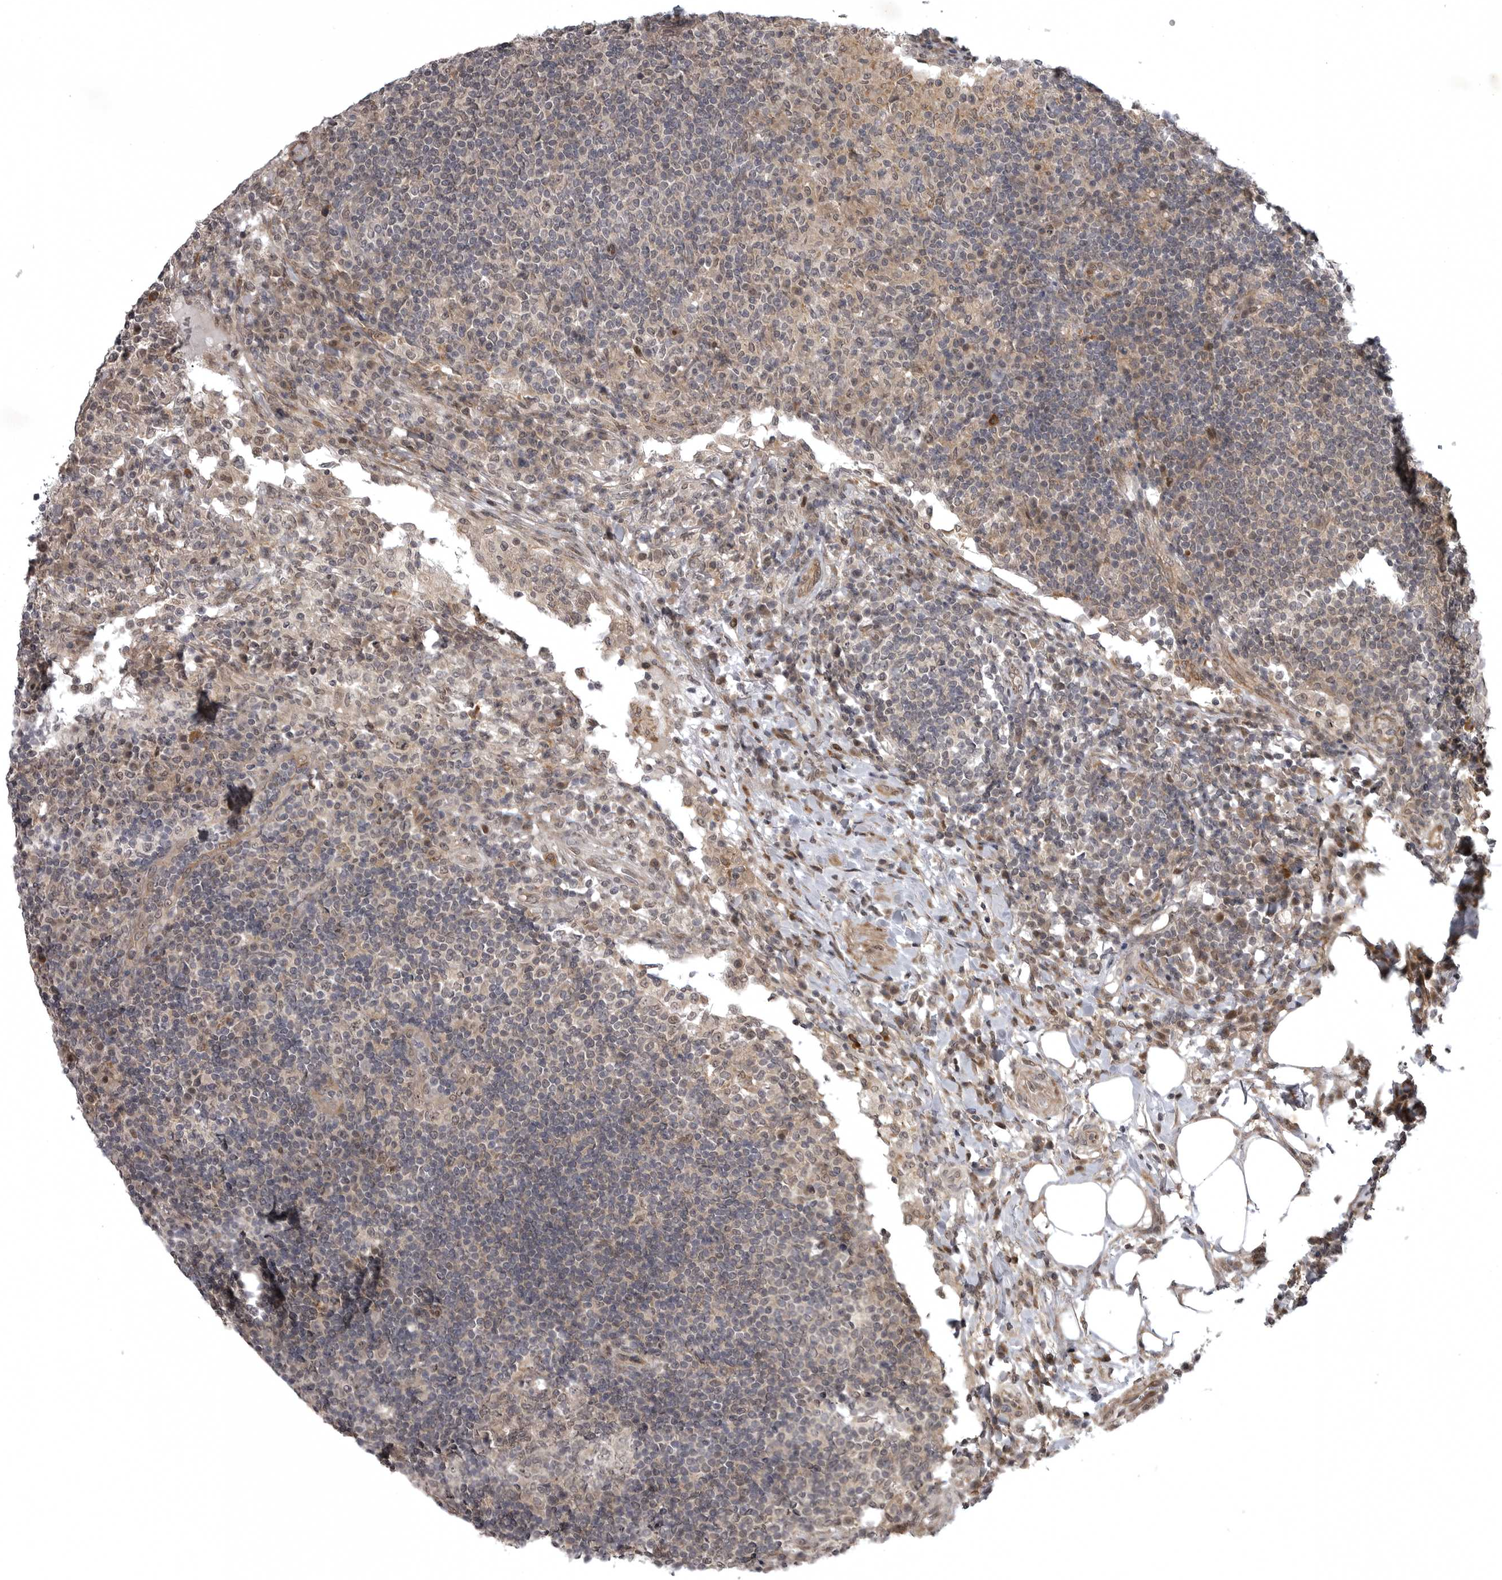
{"staining": {"intensity": "negative", "quantity": "none", "location": "none"}, "tissue": "lymph node", "cell_type": "Germinal center cells", "image_type": "normal", "snomed": [{"axis": "morphology", "description": "Normal tissue, NOS"}, {"axis": "topography", "description": "Lymph node"}], "caption": "Immunohistochemical staining of unremarkable lymph node displays no significant positivity in germinal center cells. (DAB (3,3'-diaminobenzidine) immunohistochemistry (IHC) with hematoxylin counter stain).", "gene": "SNX16", "patient": {"sex": "female", "age": 53}}